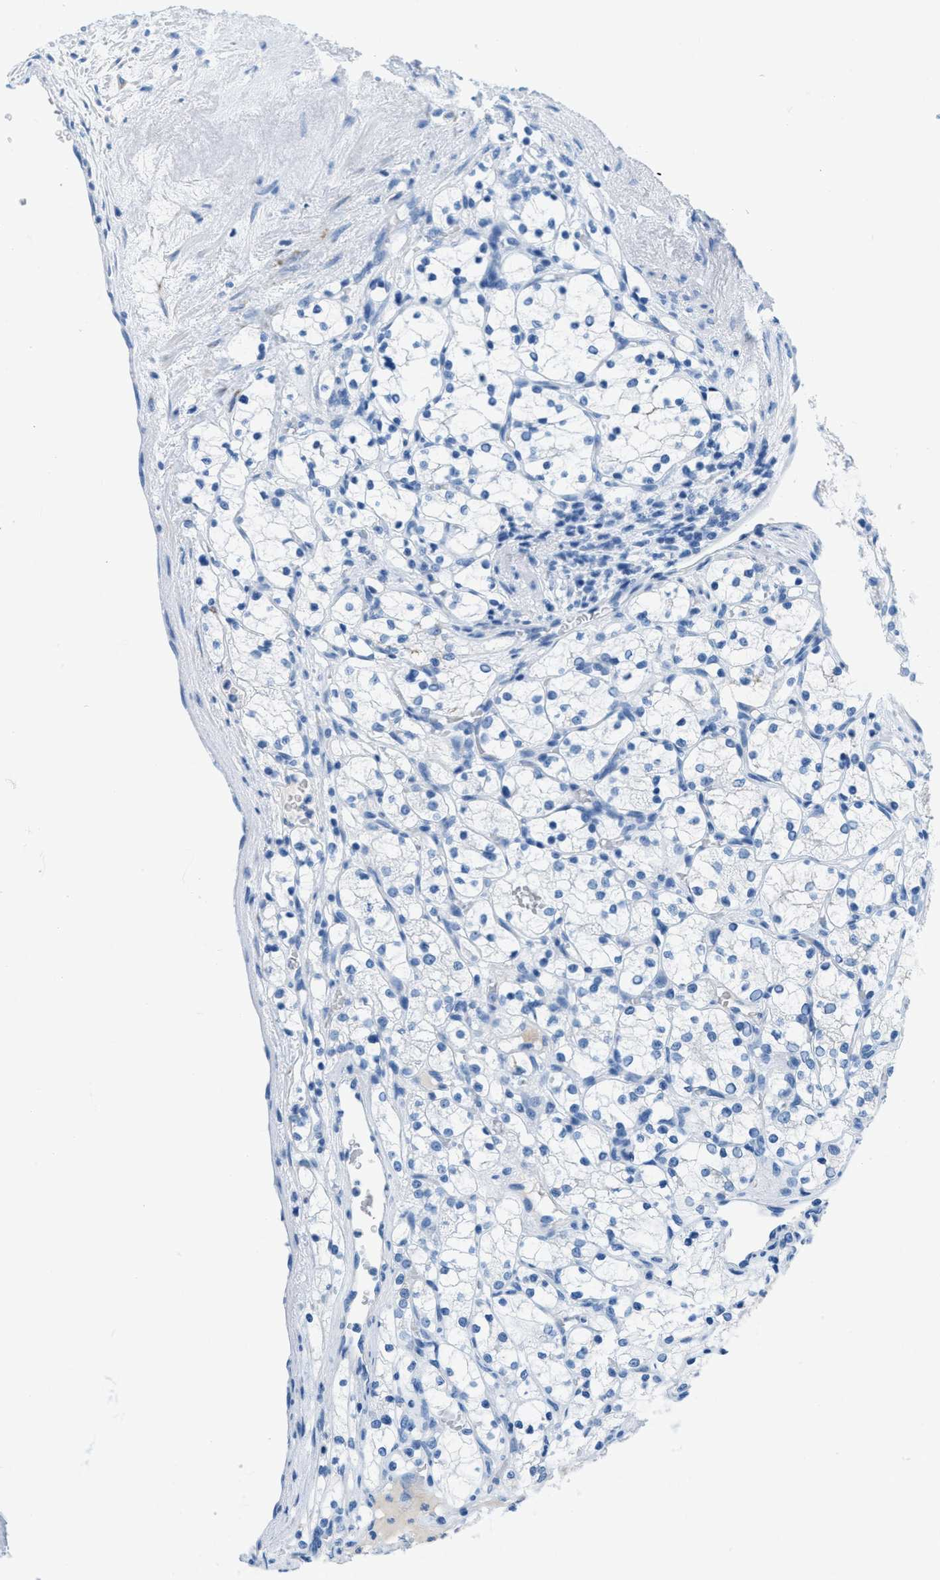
{"staining": {"intensity": "negative", "quantity": "none", "location": "none"}, "tissue": "renal cancer", "cell_type": "Tumor cells", "image_type": "cancer", "snomed": [{"axis": "morphology", "description": "Adenocarcinoma, NOS"}, {"axis": "topography", "description": "Kidney"}], "caption": "DAB immunohistochemical staining of human adenocarcinoma (renal) exhibits no significant expression in tumor cells.", "gene": "MGARP", "patient": {"sex": "female", "age": 69}}